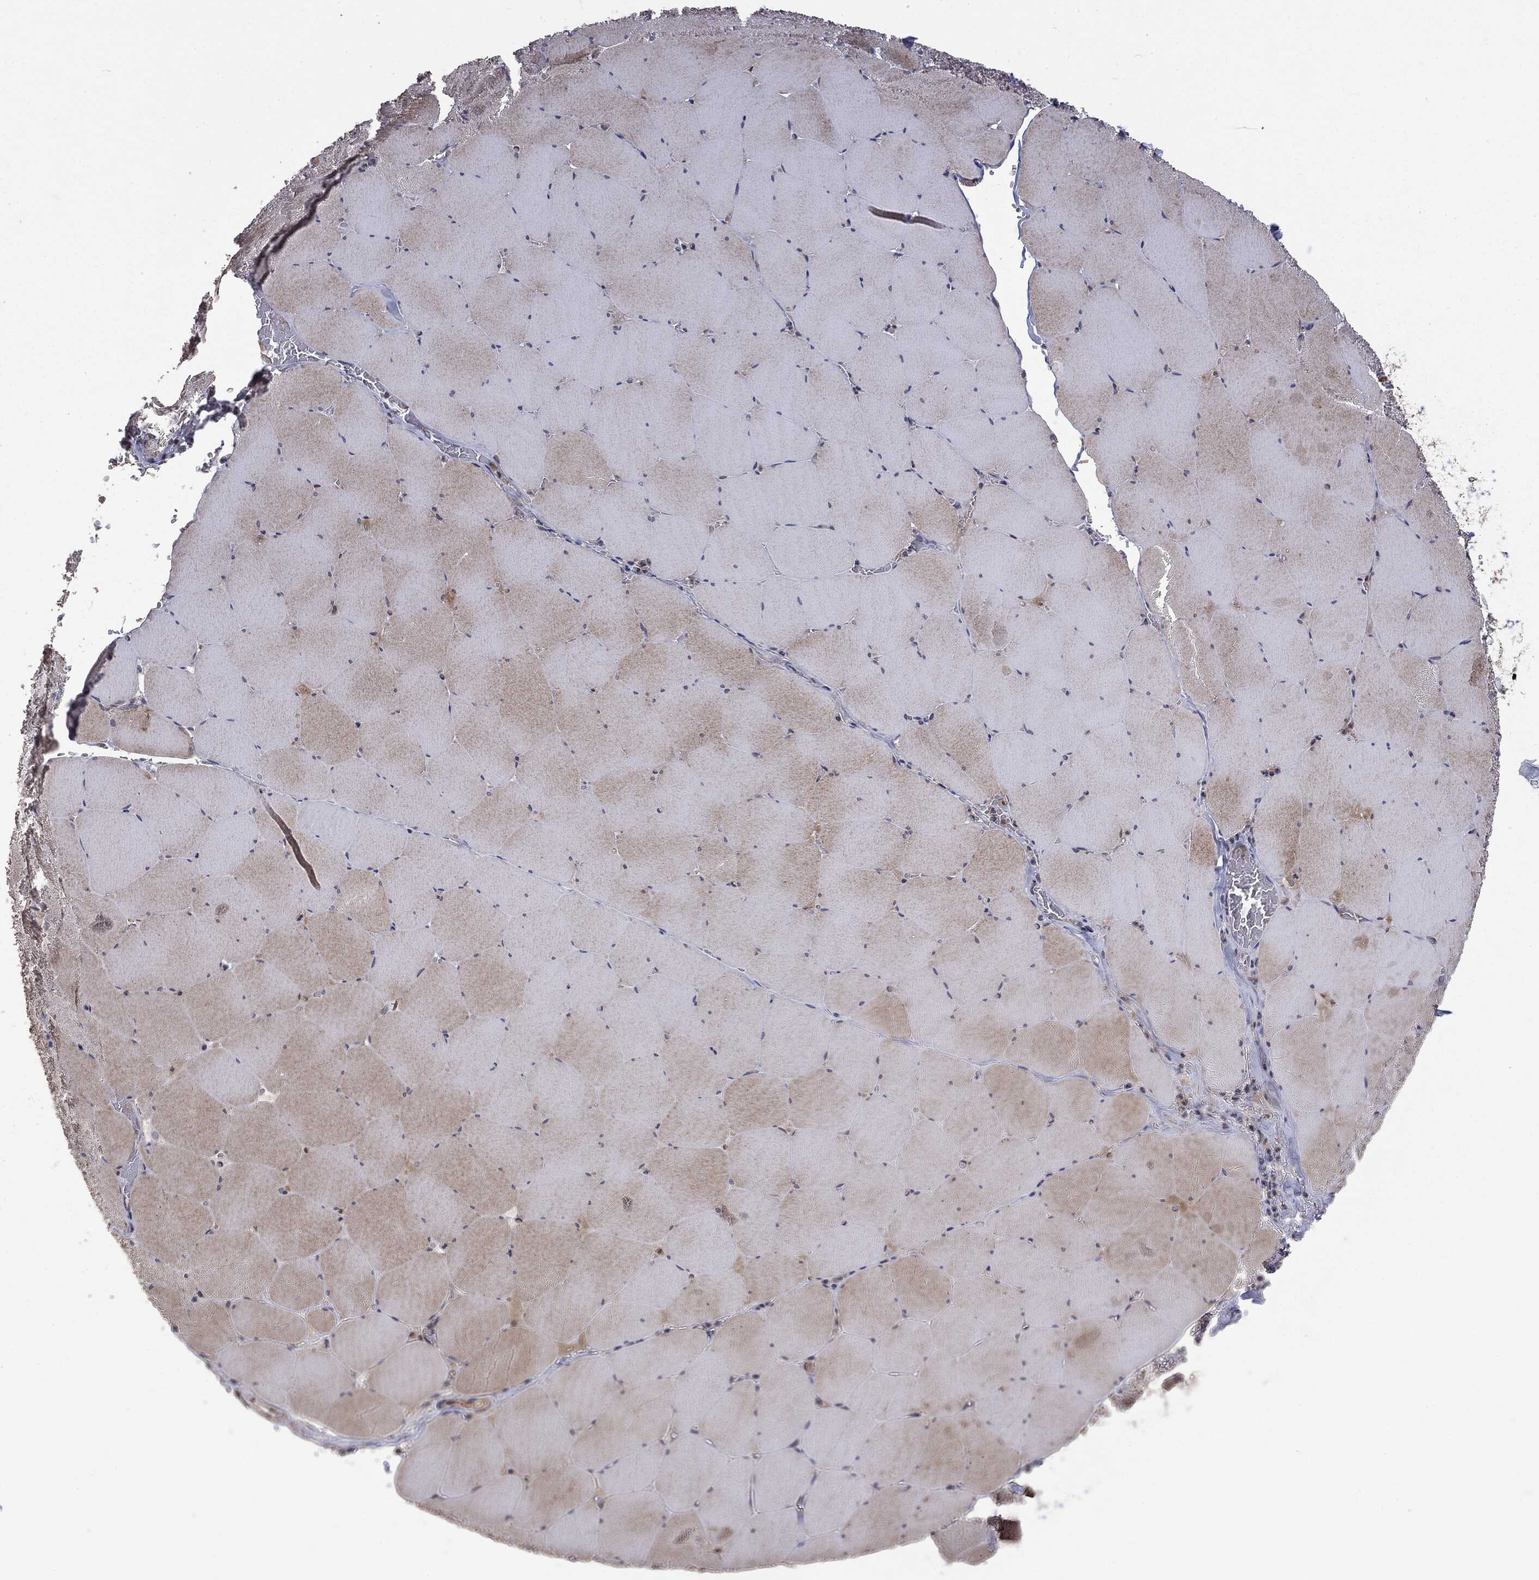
{"staining": {"intensity": "moderate", "quantity": "<25%", "location": "cytoplasmic/membranous"}, "tissue": "skeletal muscle", "cell_type": "Myocytes", "image_type": "normal", "snomed": [{"axis": "morphology", "description": "Normal tissue, NOS"}, {"axis": "morphology", "description": "Malignant melanoma, Metastatic site"}, {"axis": "topography", "description": "Skeletal muscle"}], "caption": "IHC histopathology image of benign skeletal muscle: human skeletal muscle stained using immunohistochemistry shows low levels of moderate protein expression localized specifically in the cytoplasmic/membranous of myocytes, appearing as a cytoplasmic/membranous brown color.", "gene": "MTOR", "patient": {"sex": "male", "age": 50}}